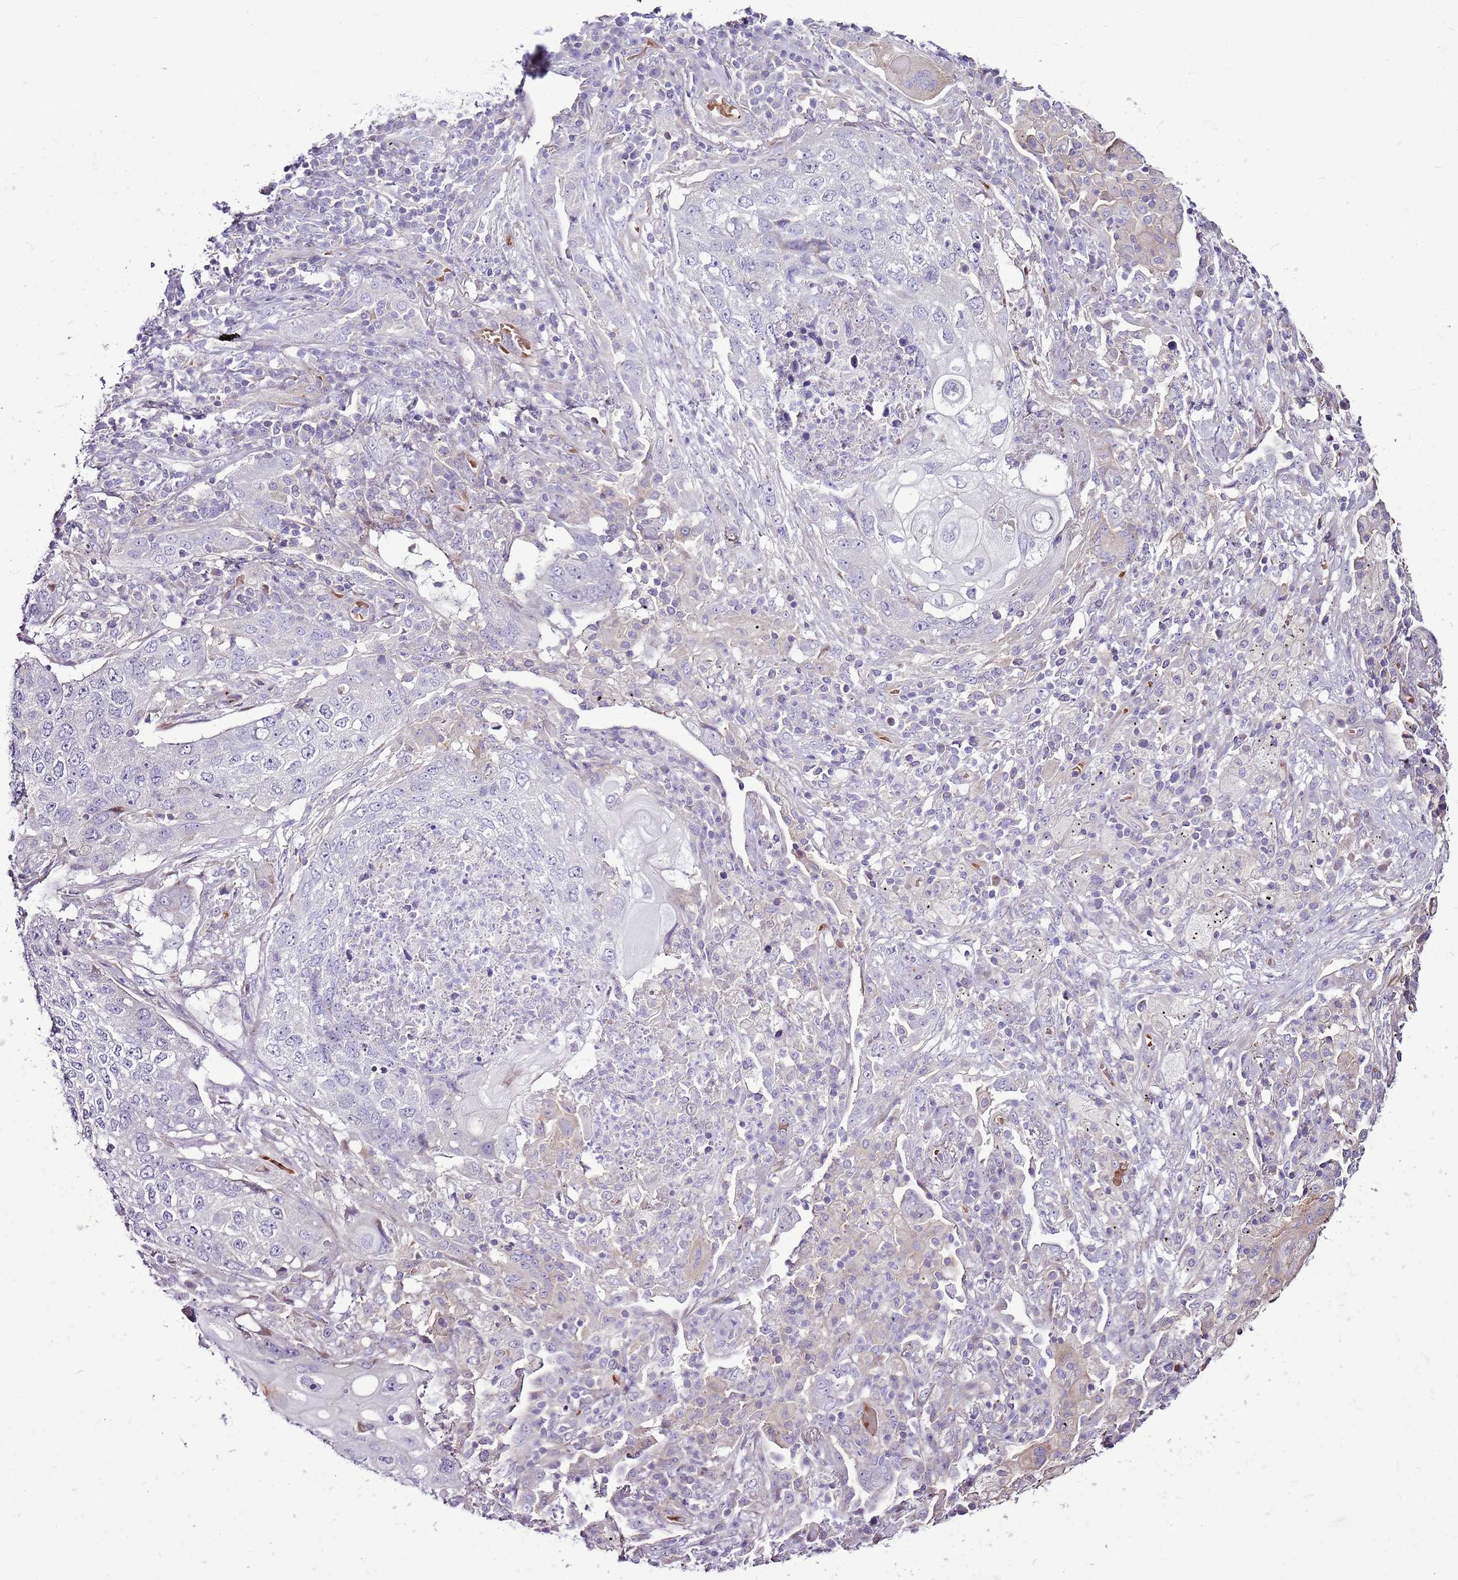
{"staining": {"intensity": "negative", "quantity": "none", "location": "none"}, "tissue": "lung cancer", "cell_type": "Tumor cells", "image_type": "cancer", "snomed": [{"axis": "morphology", "description": "Squamous cell carcinoma, NOS"}, {"axis": "topography", "description": "Lung"}], "caption": "This is an immunohistochemistry (IHC) image of human lung squamous cell carcinoma. There is no positivity in tumor cells.", "gene": "CHAC2", "patient": {"sex": "female", "age": 63}}